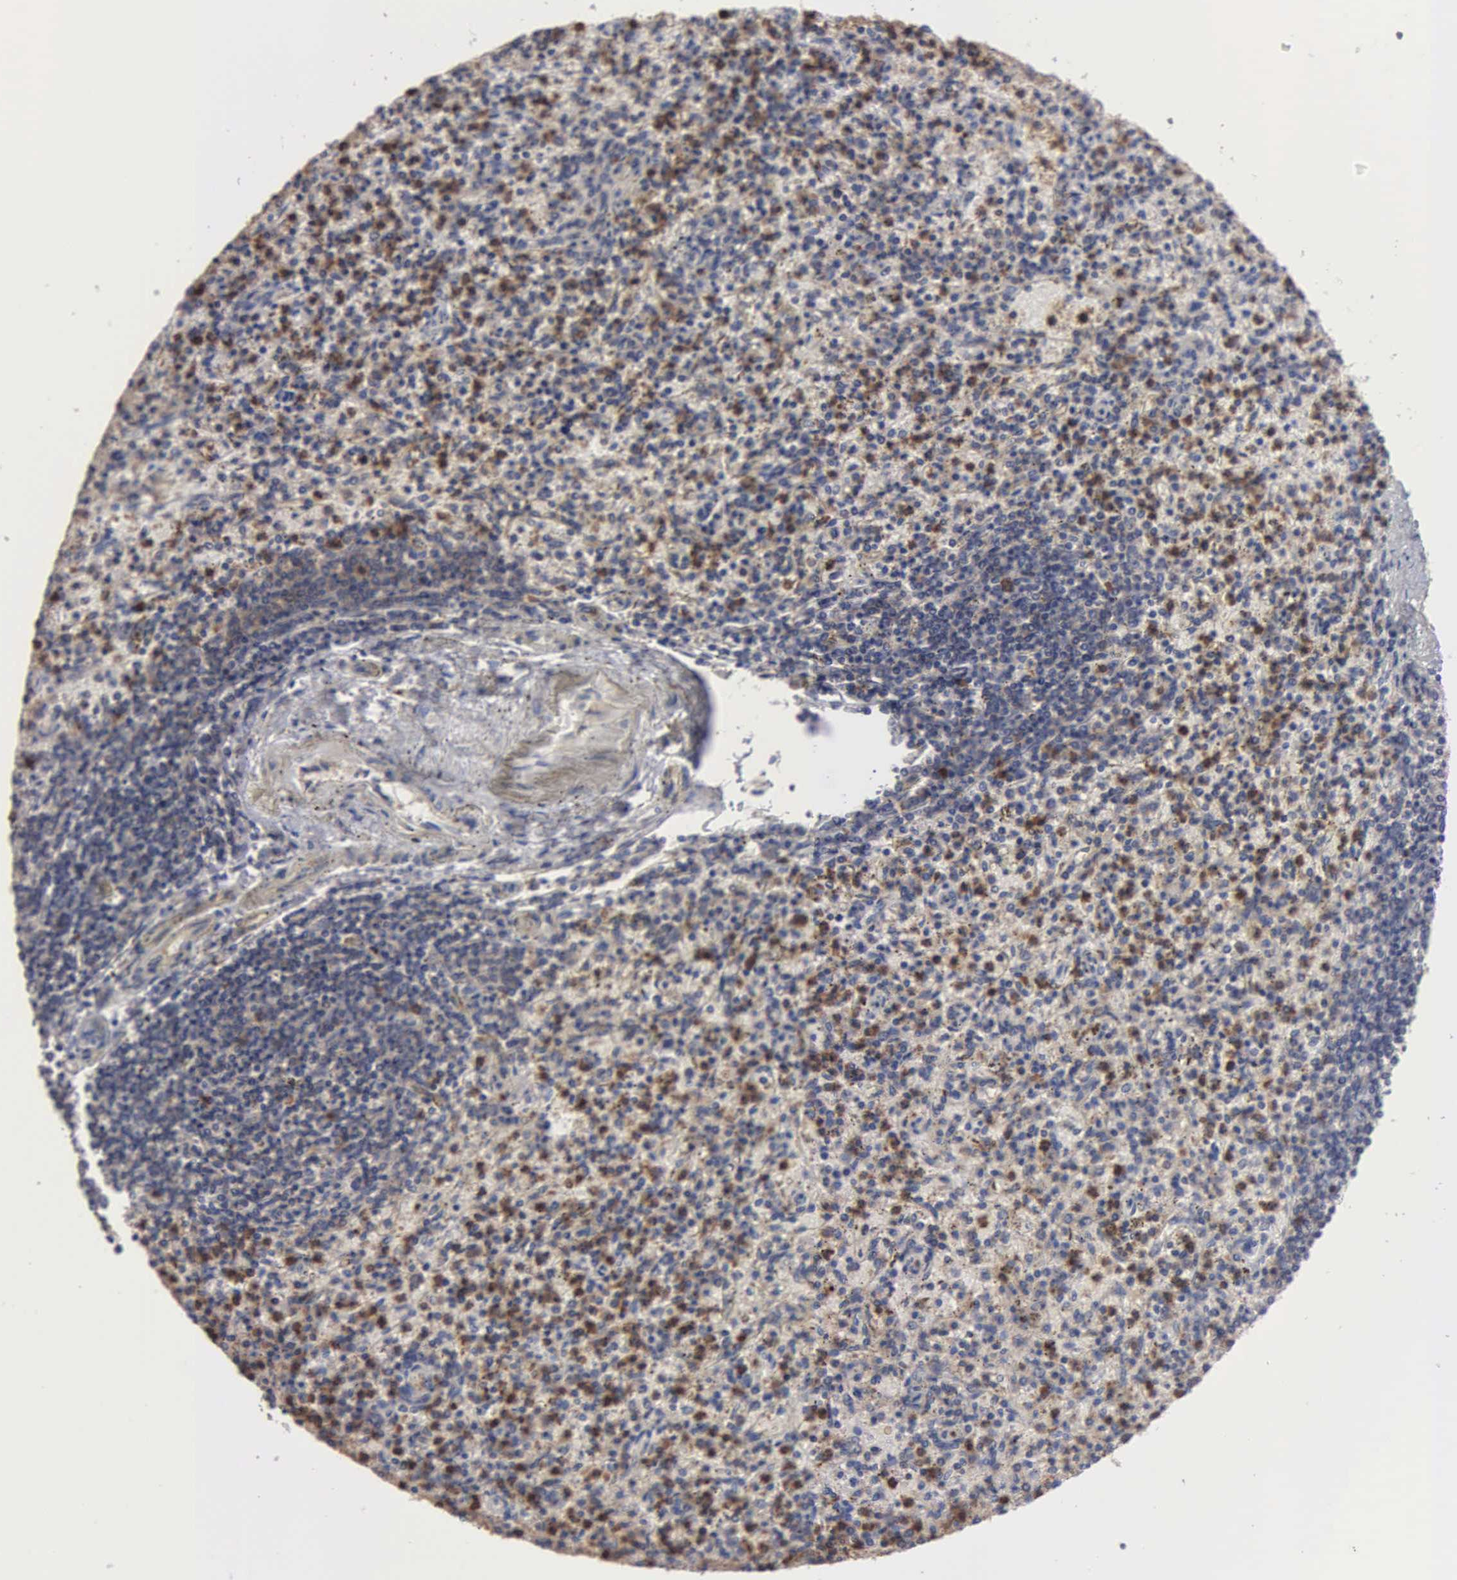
{"staining": {"intensity": "moderate", "quantity": "25%-75%", "location": "cytoplasmic/membranous"}, "tissue": "spleen", "cell_type": "Cells in red pulp", "image_type": "normal", "snomed": [{"axis": "morphology", "description": "Normal tissue, NOS"}, {"axis": "topography", "description": "Spleen"}], "caption": "Human spleen stained for a protein (brown) exhibits moderate cytoplasmic/membranous positive staining in approximately 25%-75% of cells in red pulp.", "gene": "G6PD", "patient": {"sex": "male", "age": 72}}